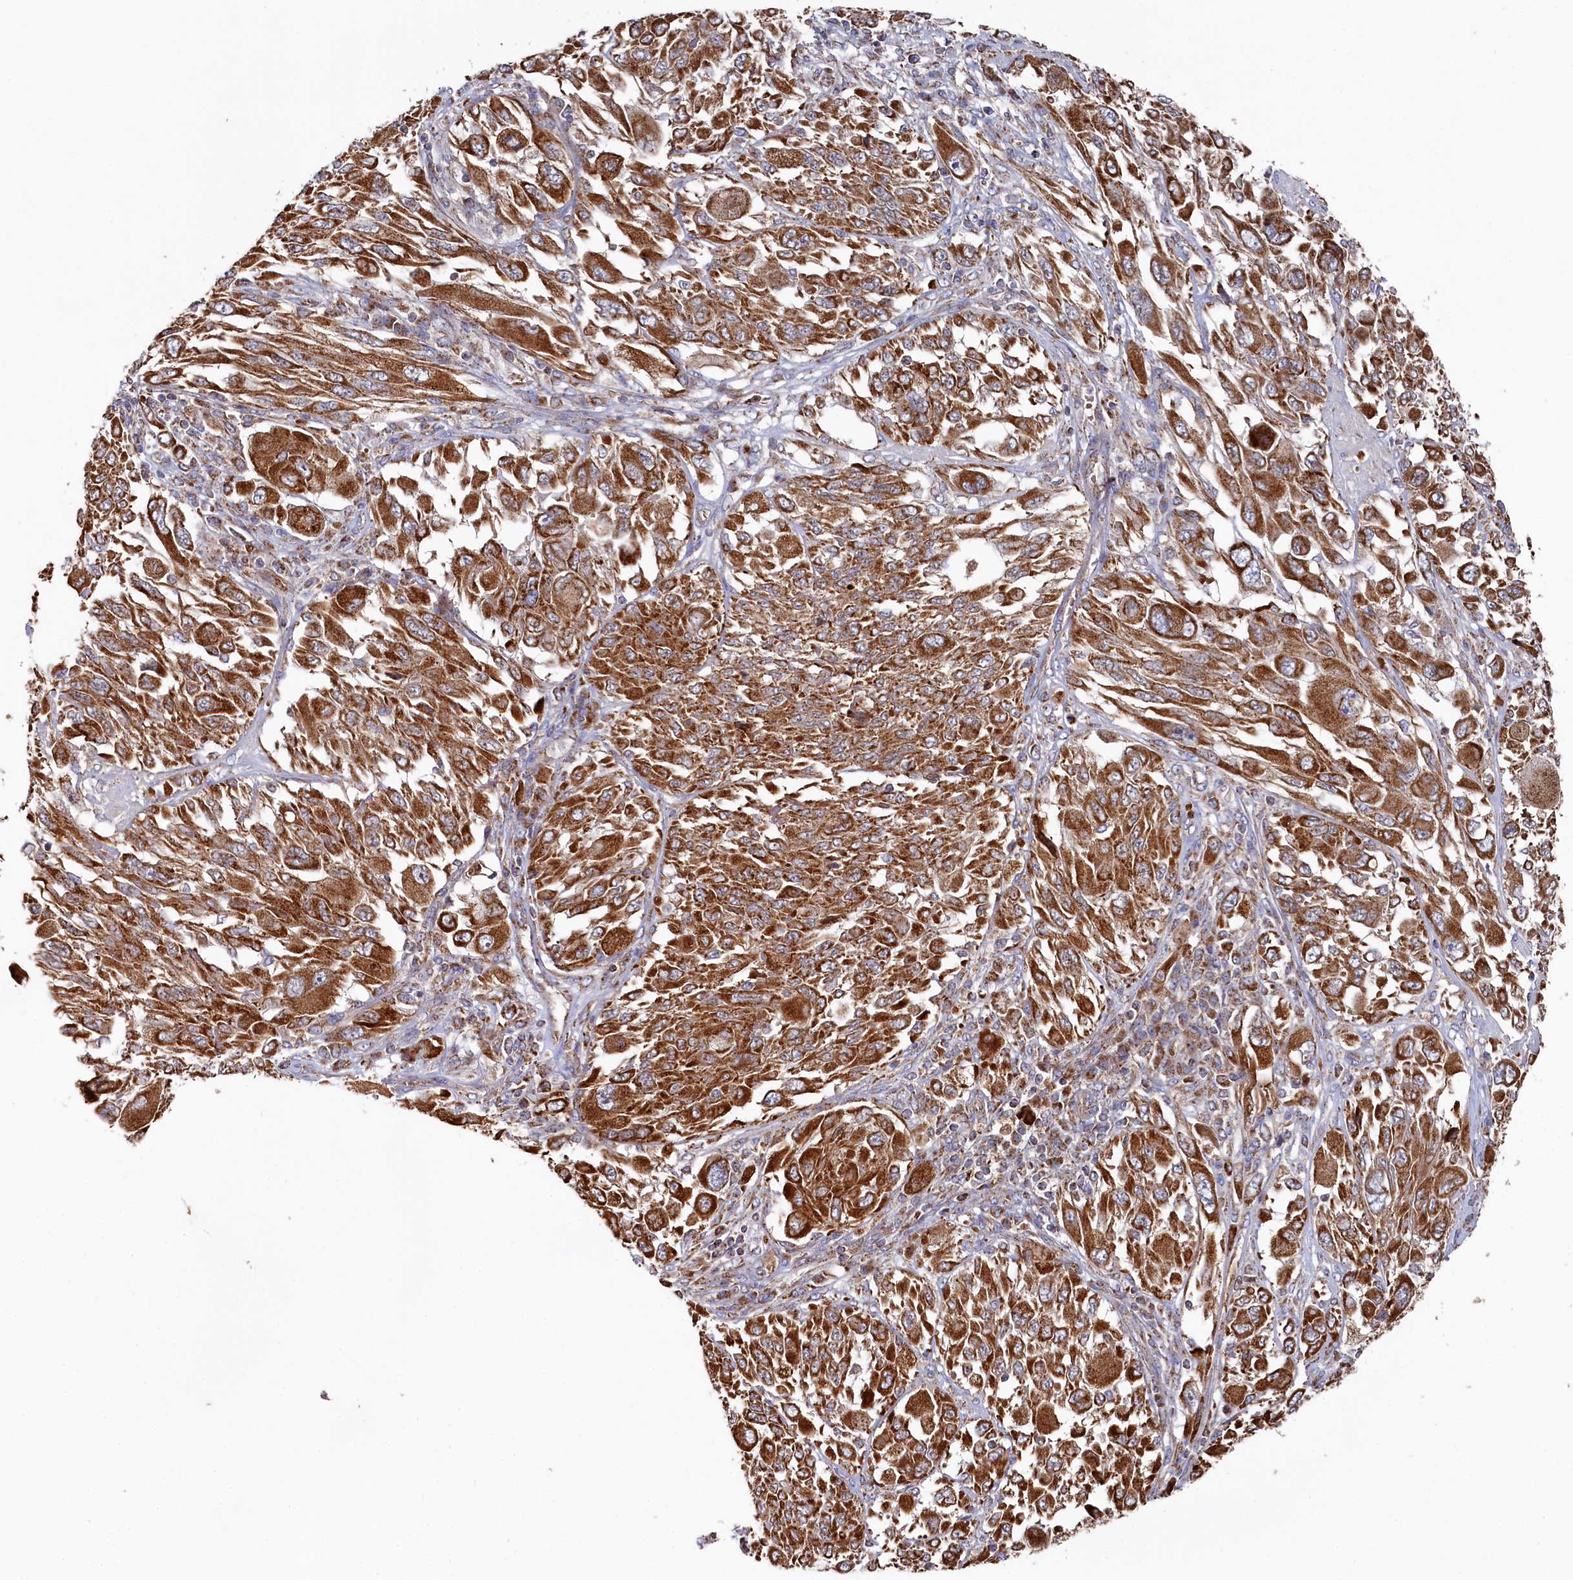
{"staining": {"intensity": "strong", "quantity": ">75%", "location": "cytoplasmic/membranous"}, "tissue": "melanoma", "cell_type": "Tumor cells", "image_type": "cancer", "snomed": [{"axis": "morphology", "description": "Malignant melanoma, NOS"}, {"axis": "topography", "description": "Skin"}], "caption": "This micrograph exhibits IHC staining of malignant melanoma, with high strong cytoplasmic/membranous positivity in about >75% of tumor cells.", "gene": "HAUS2", "patient": {"sex": "female", "age": 91}}